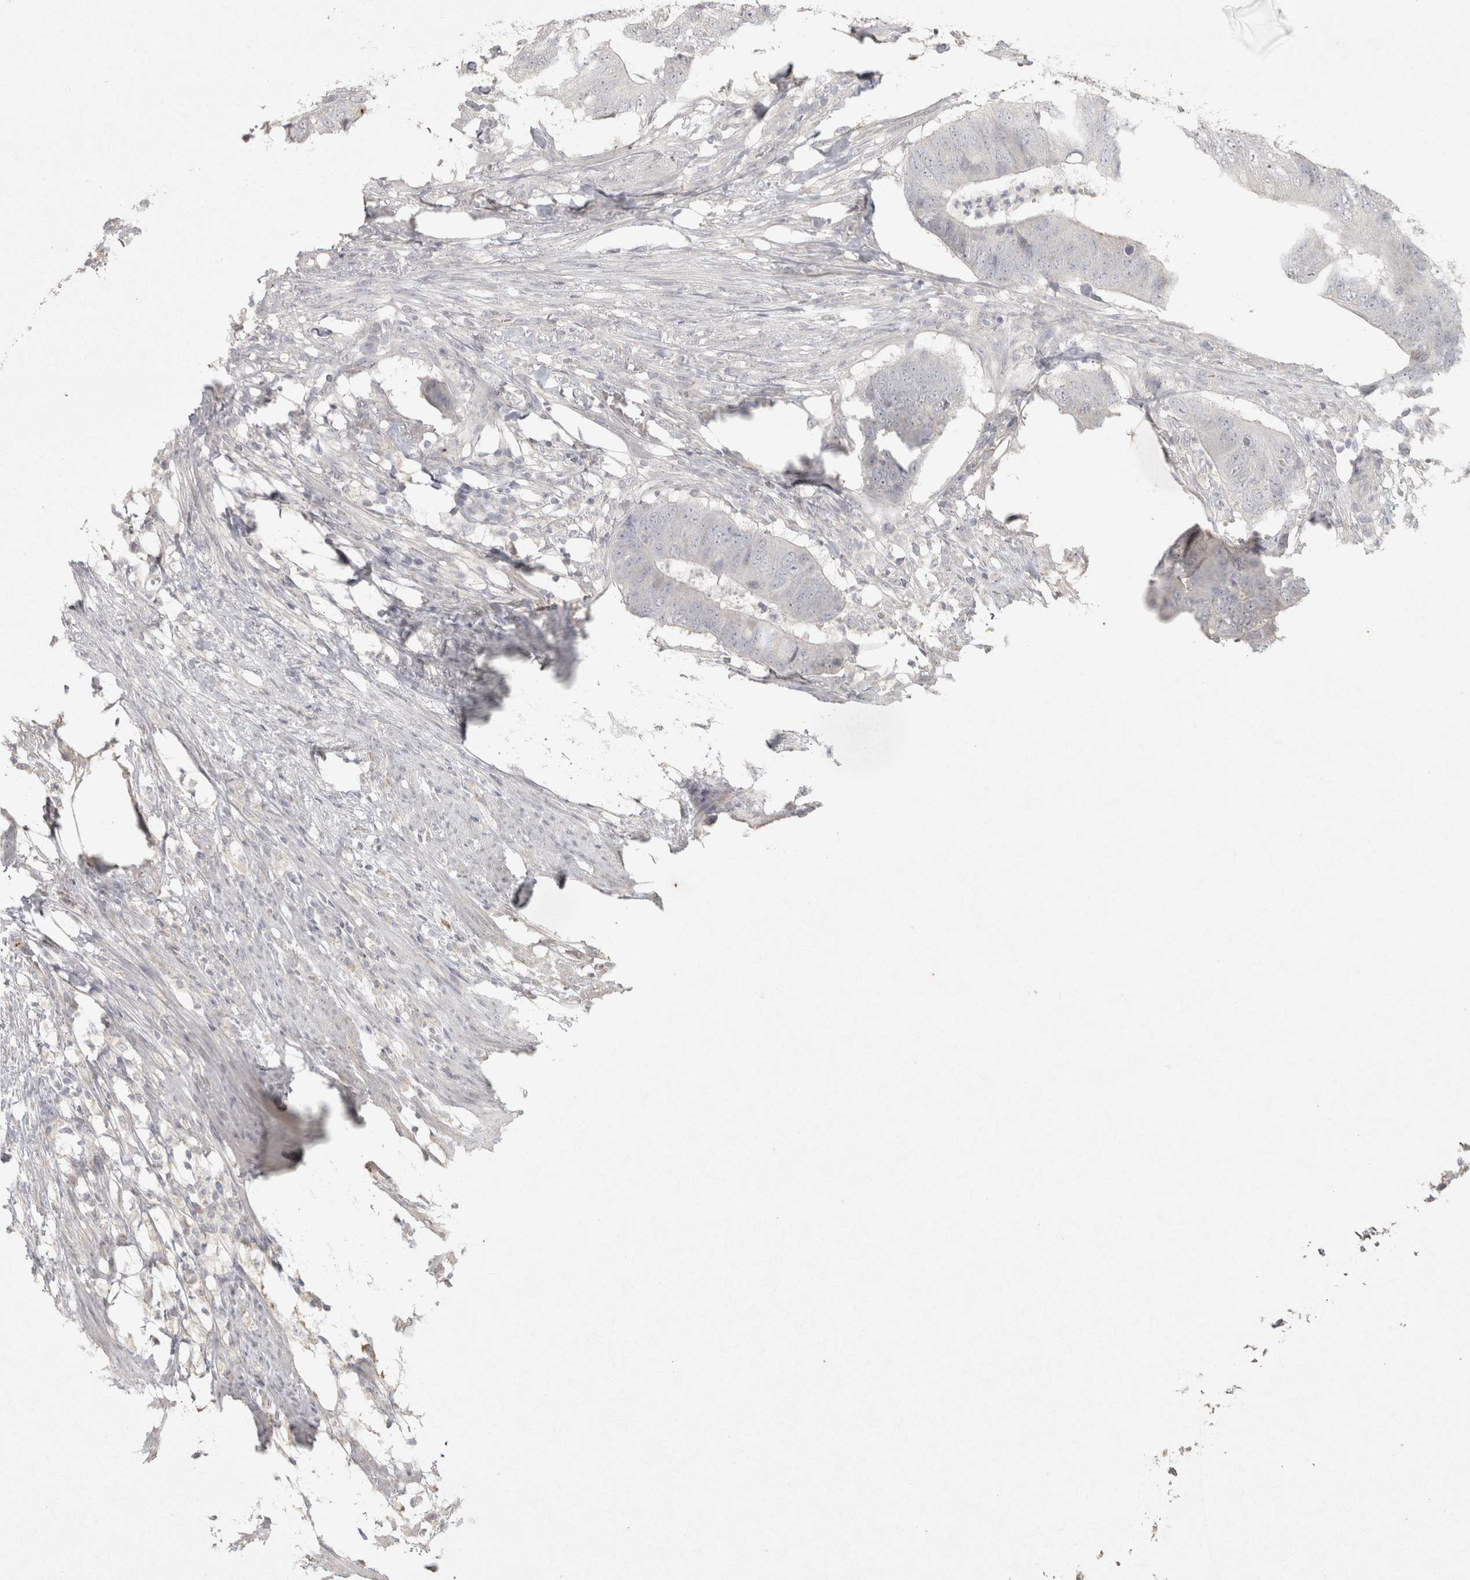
{"staining": {"intensity": "negative", "quantity": "none", "location": "none"}, "tissue": "colorectal cancer", "cell_type": "Tumor cells", "image_type": "cancer", "snomed": [{"axis": "morphology", "description": "Adenocarcinoma, NOS"}, {"axis": "topography", "description": "Colon"}], "caption": "An image of human colorectal cancer (adenocarcinoma) is negative for staining in tumor cells.", "gene": "OSTN", "patient": {"sex": "male", "age": 56}}